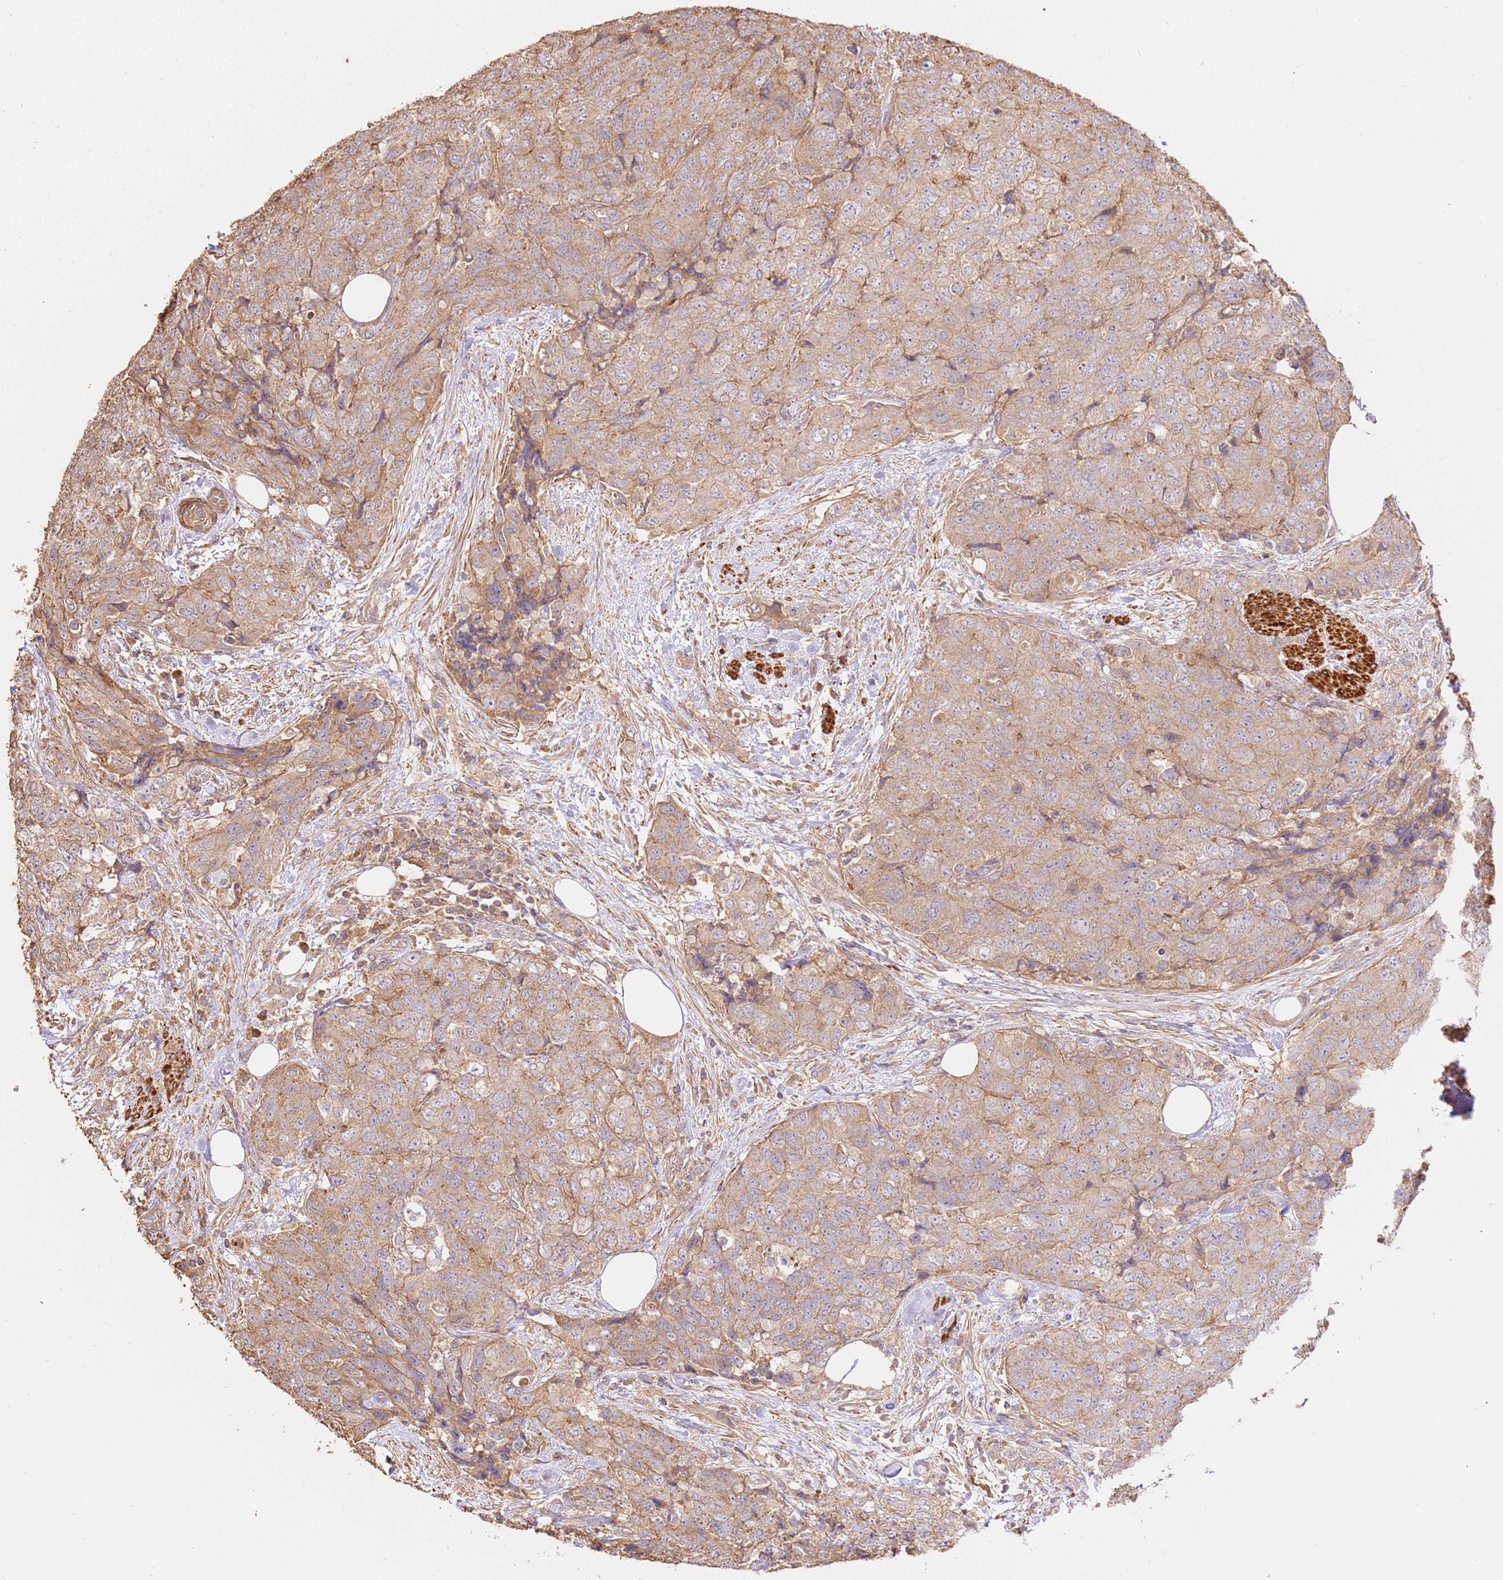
{"staining": {"intensity": "weak", "quantity": ">75%", "location": "cytoplasmic/membranous"}, "tissue": "urothelial cancer", "cell_type": "Tumor cells", "image_type": "cancer", "snomed": [{"axis": "morphology", "description": "Urothelial carcinoma, High grade"}, {"axis": "topography", "description": "Urinary bladder"}], "caption": "This micrograph shows immunohistochemistry staining of urothelial cancer, with low weak cytoplasmic/membranous staining in approximately >75% of tumor cells.", "gene": "CEP55", "patient": {"sex": "female", "age": 78}}